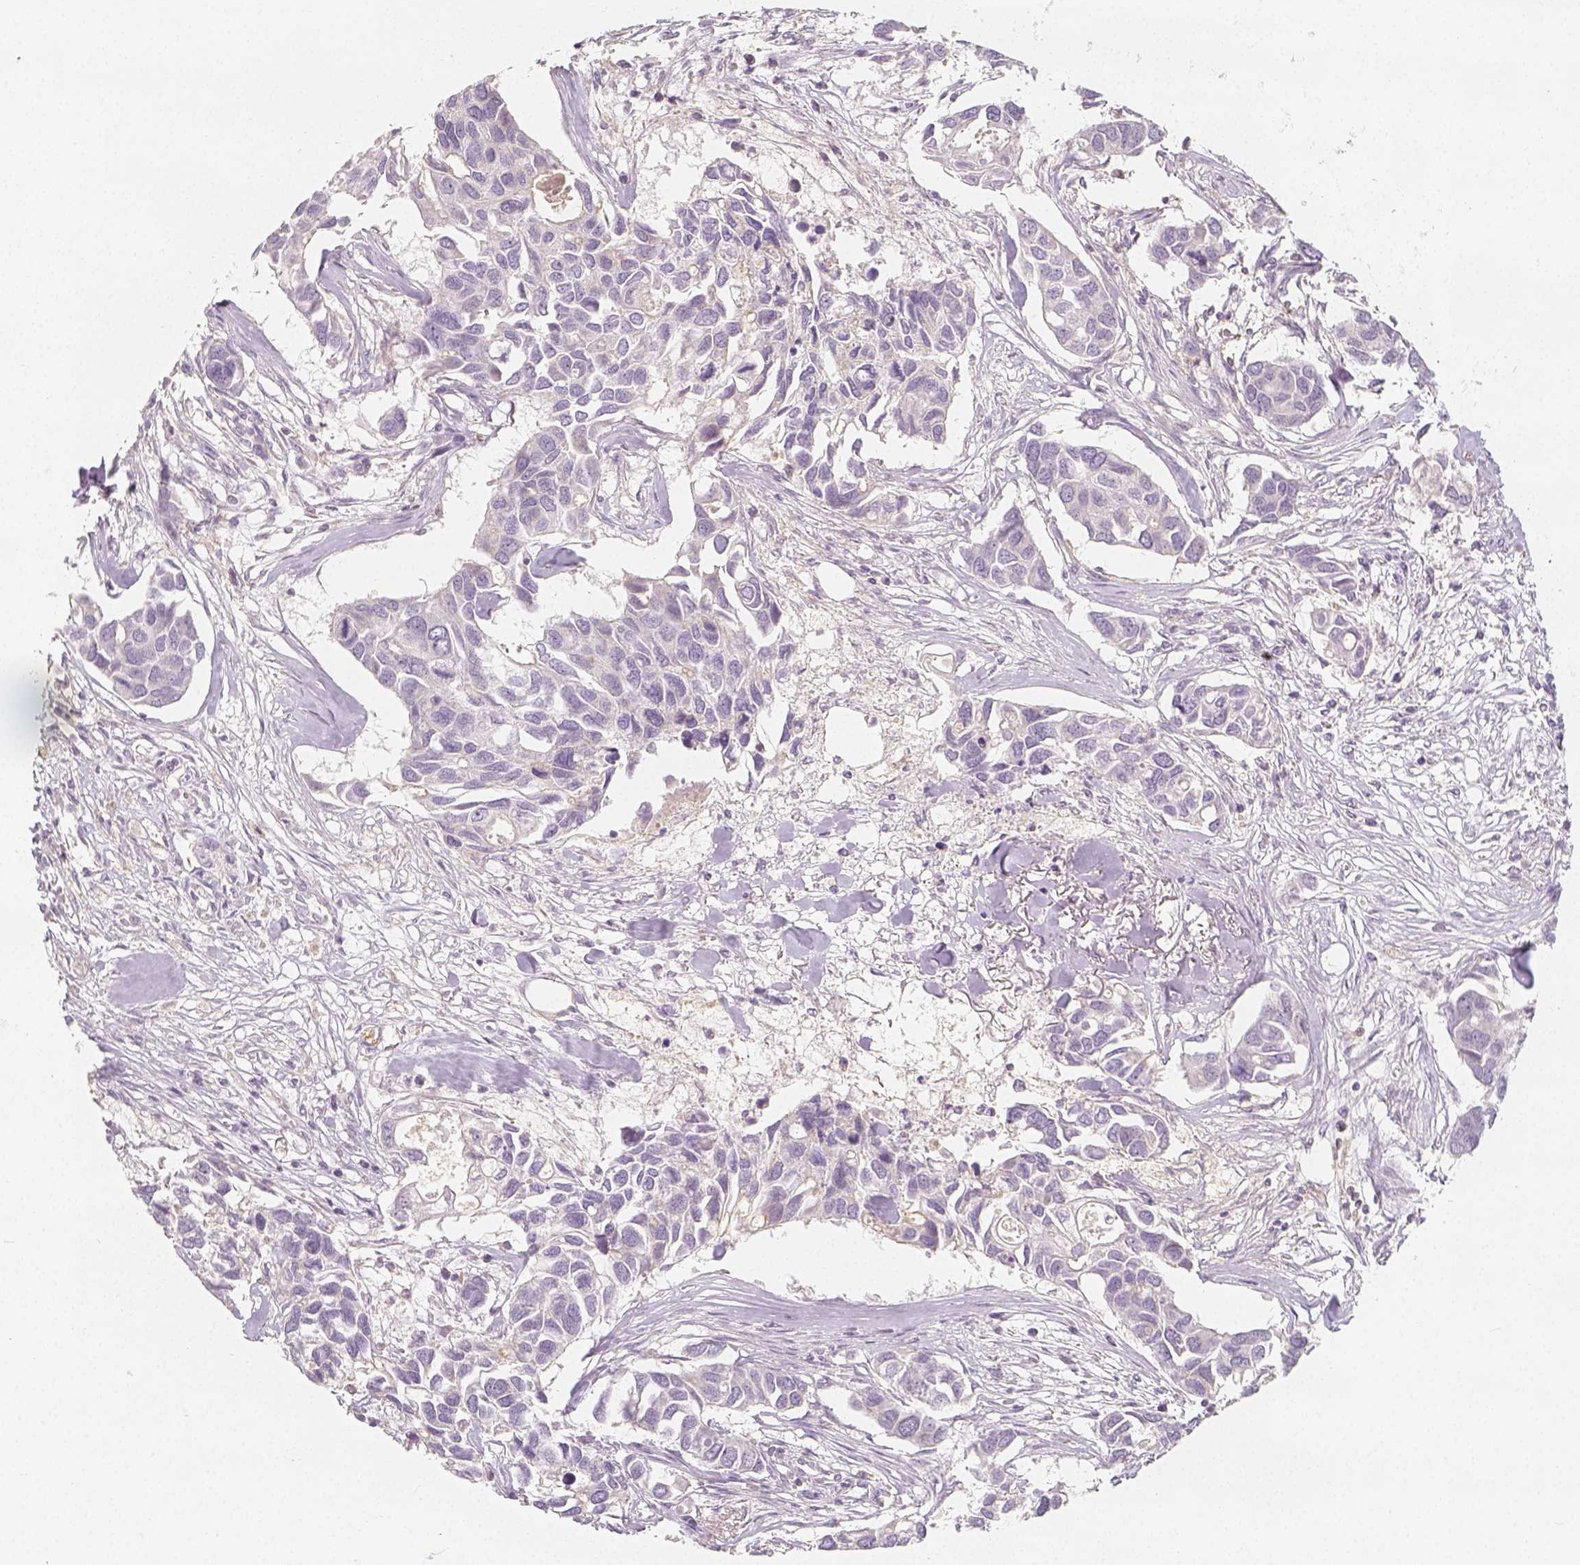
{"staining": {"intensity": "negative", "quantity": "none", "location": "none"}, "tissue": "breast cancer", "cell_type": "Tumor cells", "image_type": "cancer", "snomed": [{"axis": "morphology", "description": "Duct carcinoma"}, {"axis": "topography", "description": "Breast"}], "caption": "IHC of breast cancer exhibits no staining in tumor cells.", "gene": "PTPRJ", "patient": {"sex": "female", "age": 83}}